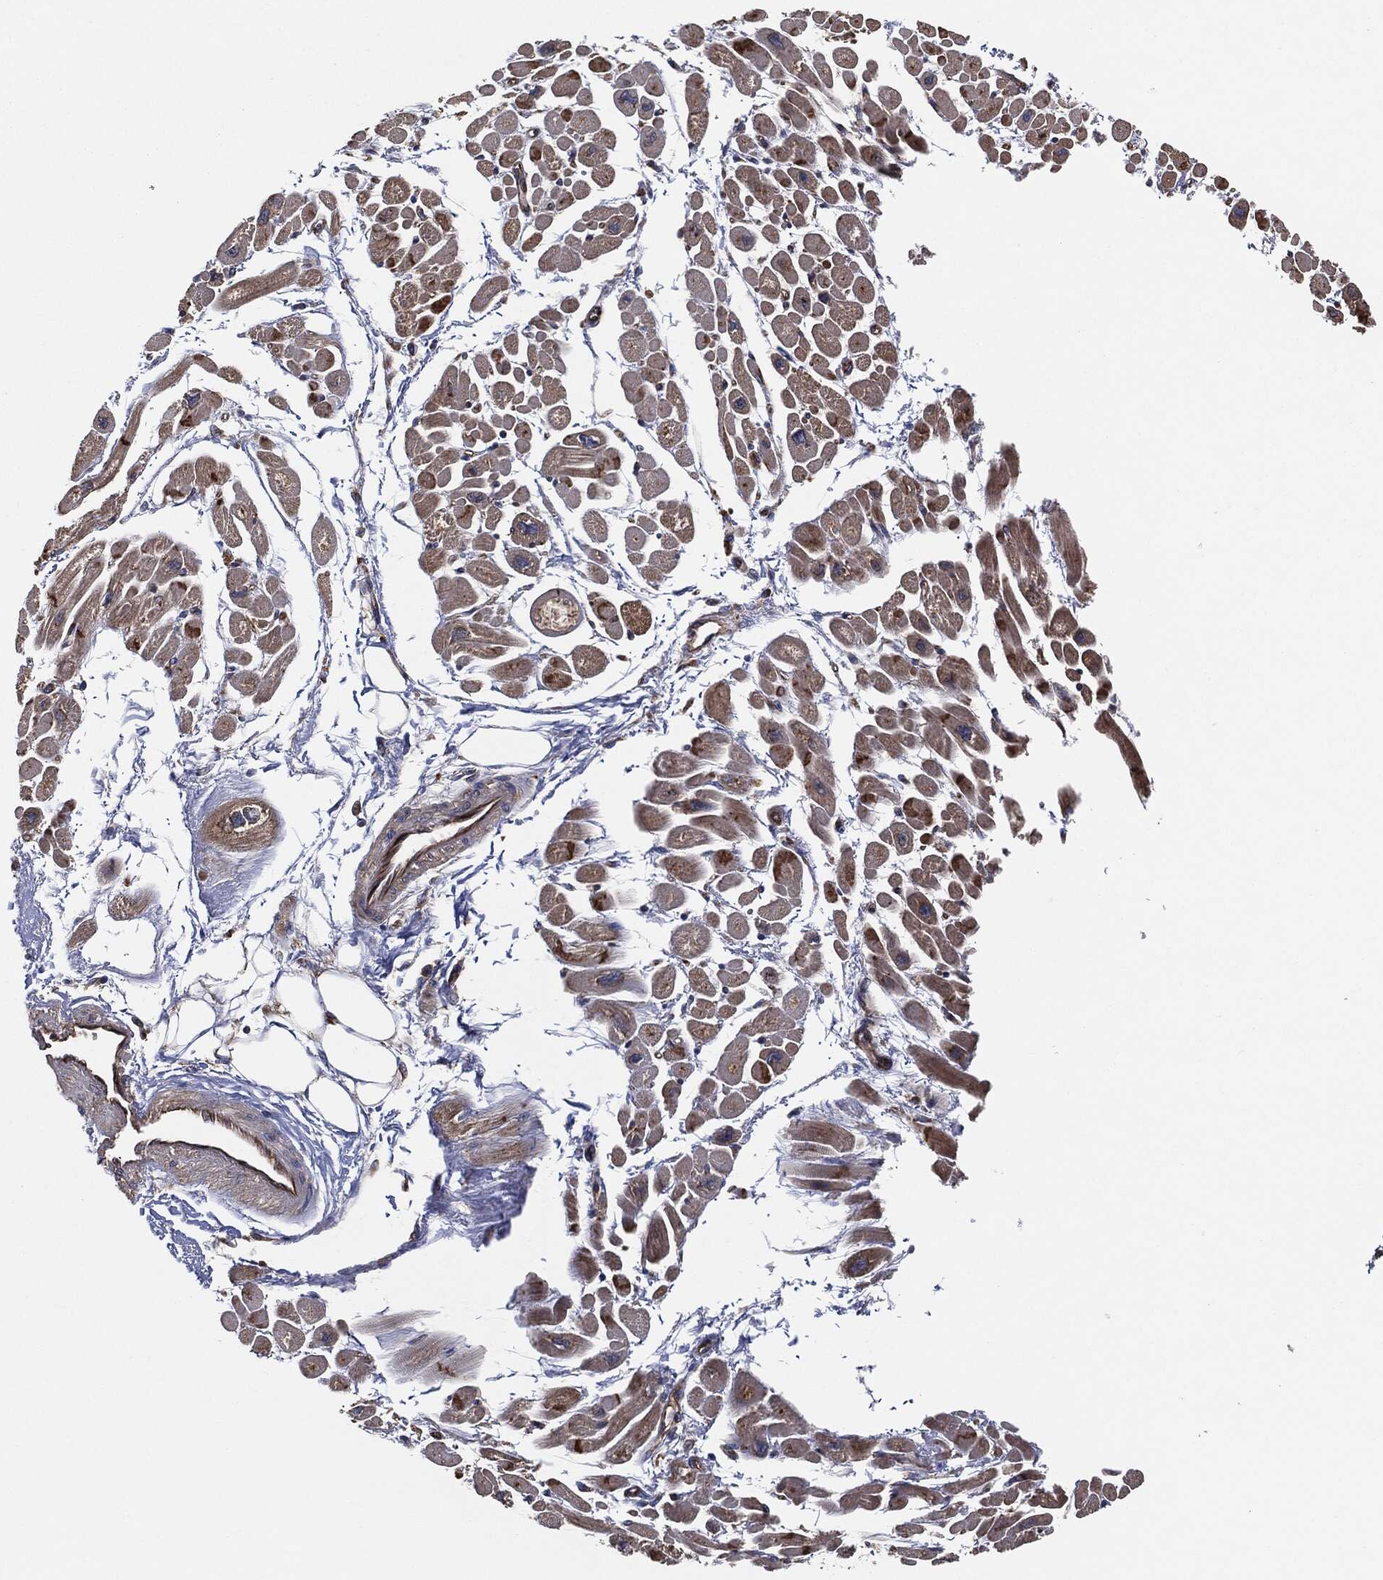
{"staining": {"intensity": "strong", "quantity": ">75%", "location": "cytoplasmic/membranous"}, "tissue": "heart muscle", "cell_type": "Cardiomyocytes", "image_type": "normal", "snomed": [{"axis": "morphology", "description": "Normal tissue, NOS"}, {"axis": "topography", "description": "Heart"}], "caption": "Heart muscle stained for a protein displays strong cytoplasmic/membranous positivity in cardiomyocytes. The staining was performed using DAB to visualize the protein expression in brown, while the nuclei were stained in blue with hematoxylin (Magnification: 20x).", "gene": "CTNNA1", "patient": {"sex": "male", "age": 66}}